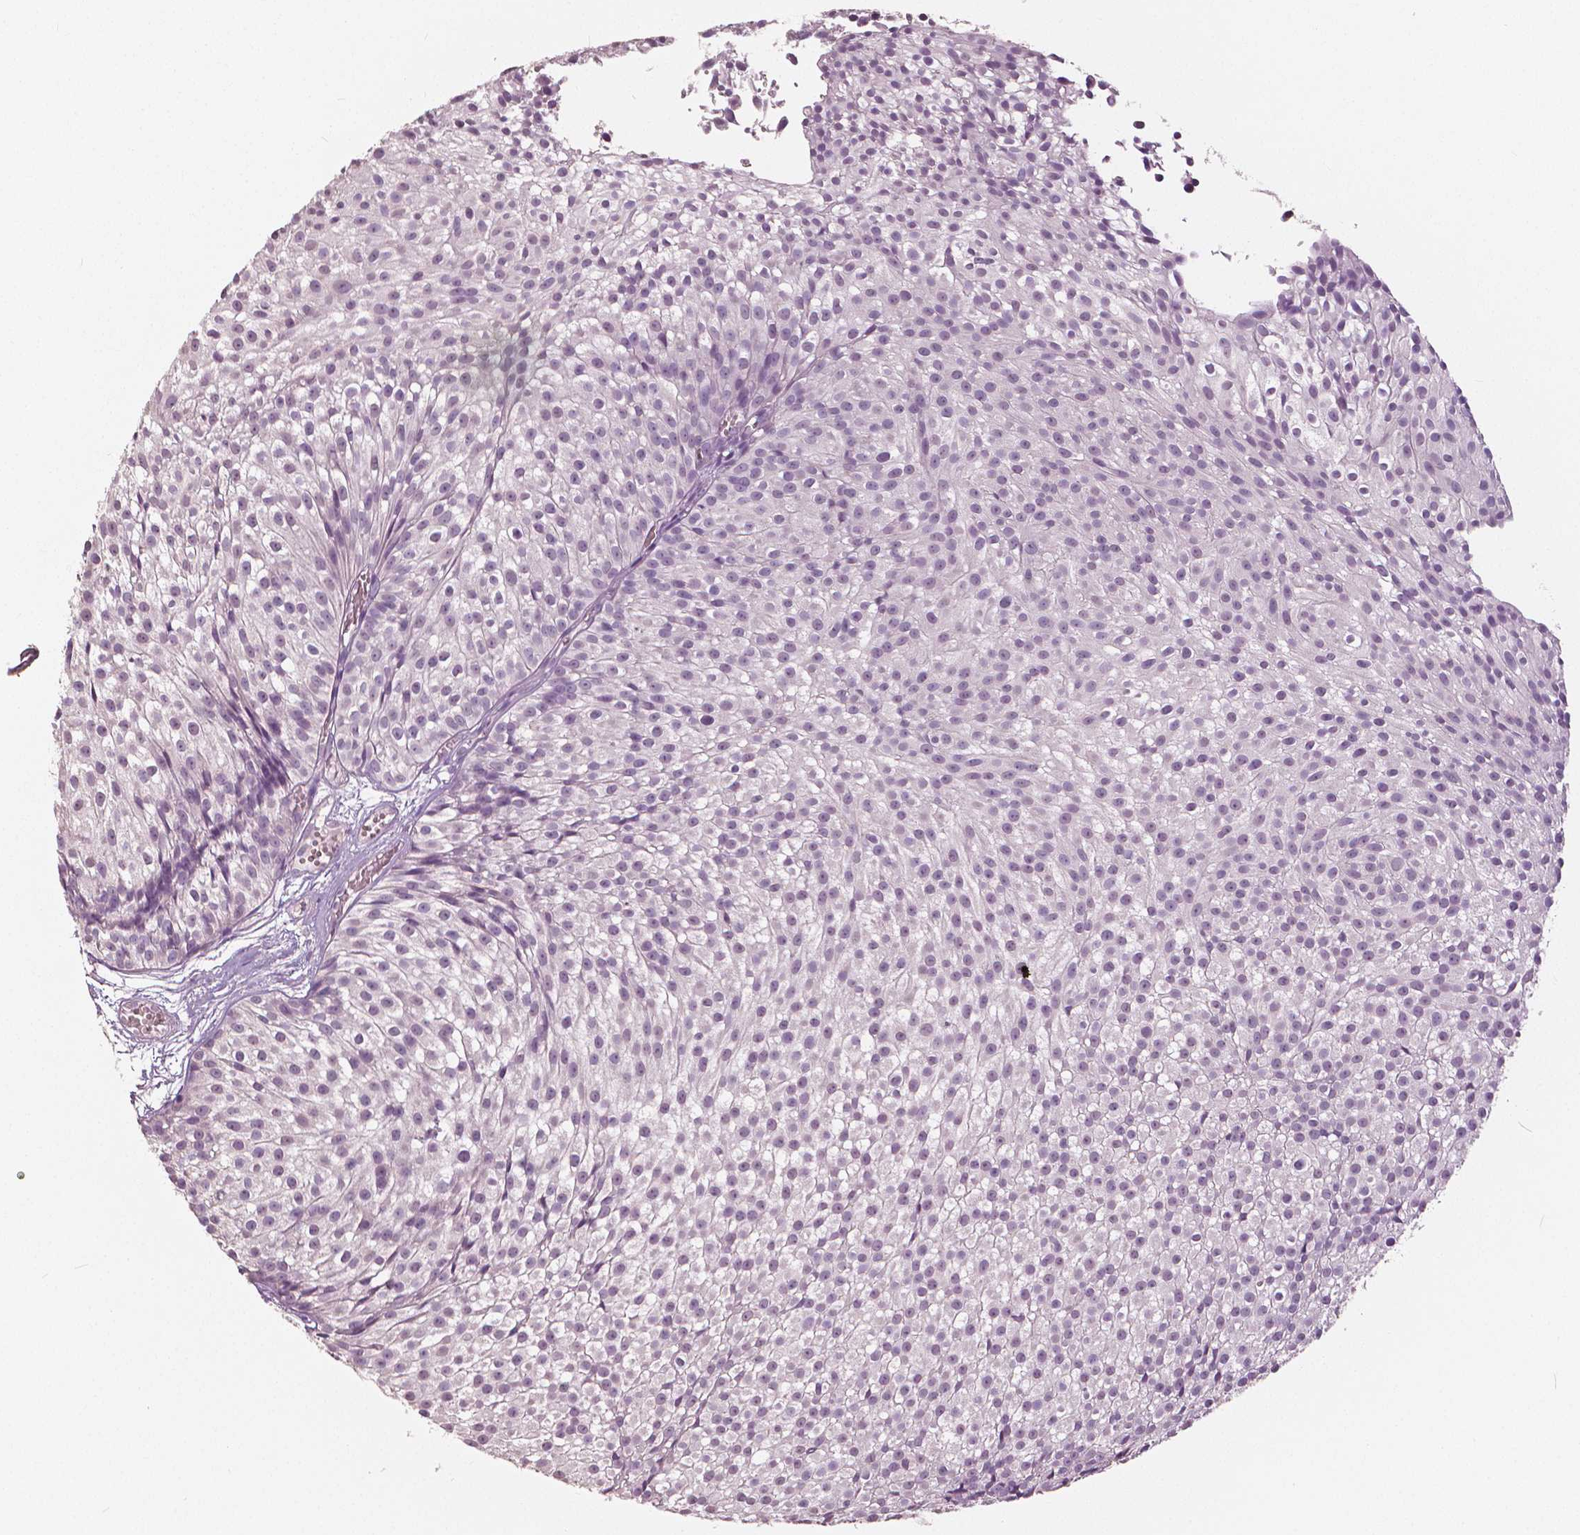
{"staining": {"intensity": "negative", "quantity": "none", "location": "none"}, "tissue": "urothelial cancer", "cell_type": "Tumor cells", "image_type": "cancer", "snomed": [{"axis": "morphology", "description": "Urothelial carcinoma, Low grade"}, {"axis": "topography", "description": "Urinary bladder"}], "caption": "Photomicrograph shows no protein expression in tumor cells of urothelial cancer tissue.", "gene": "NANOG", "patient": {"sex": "male", "age": 63}}